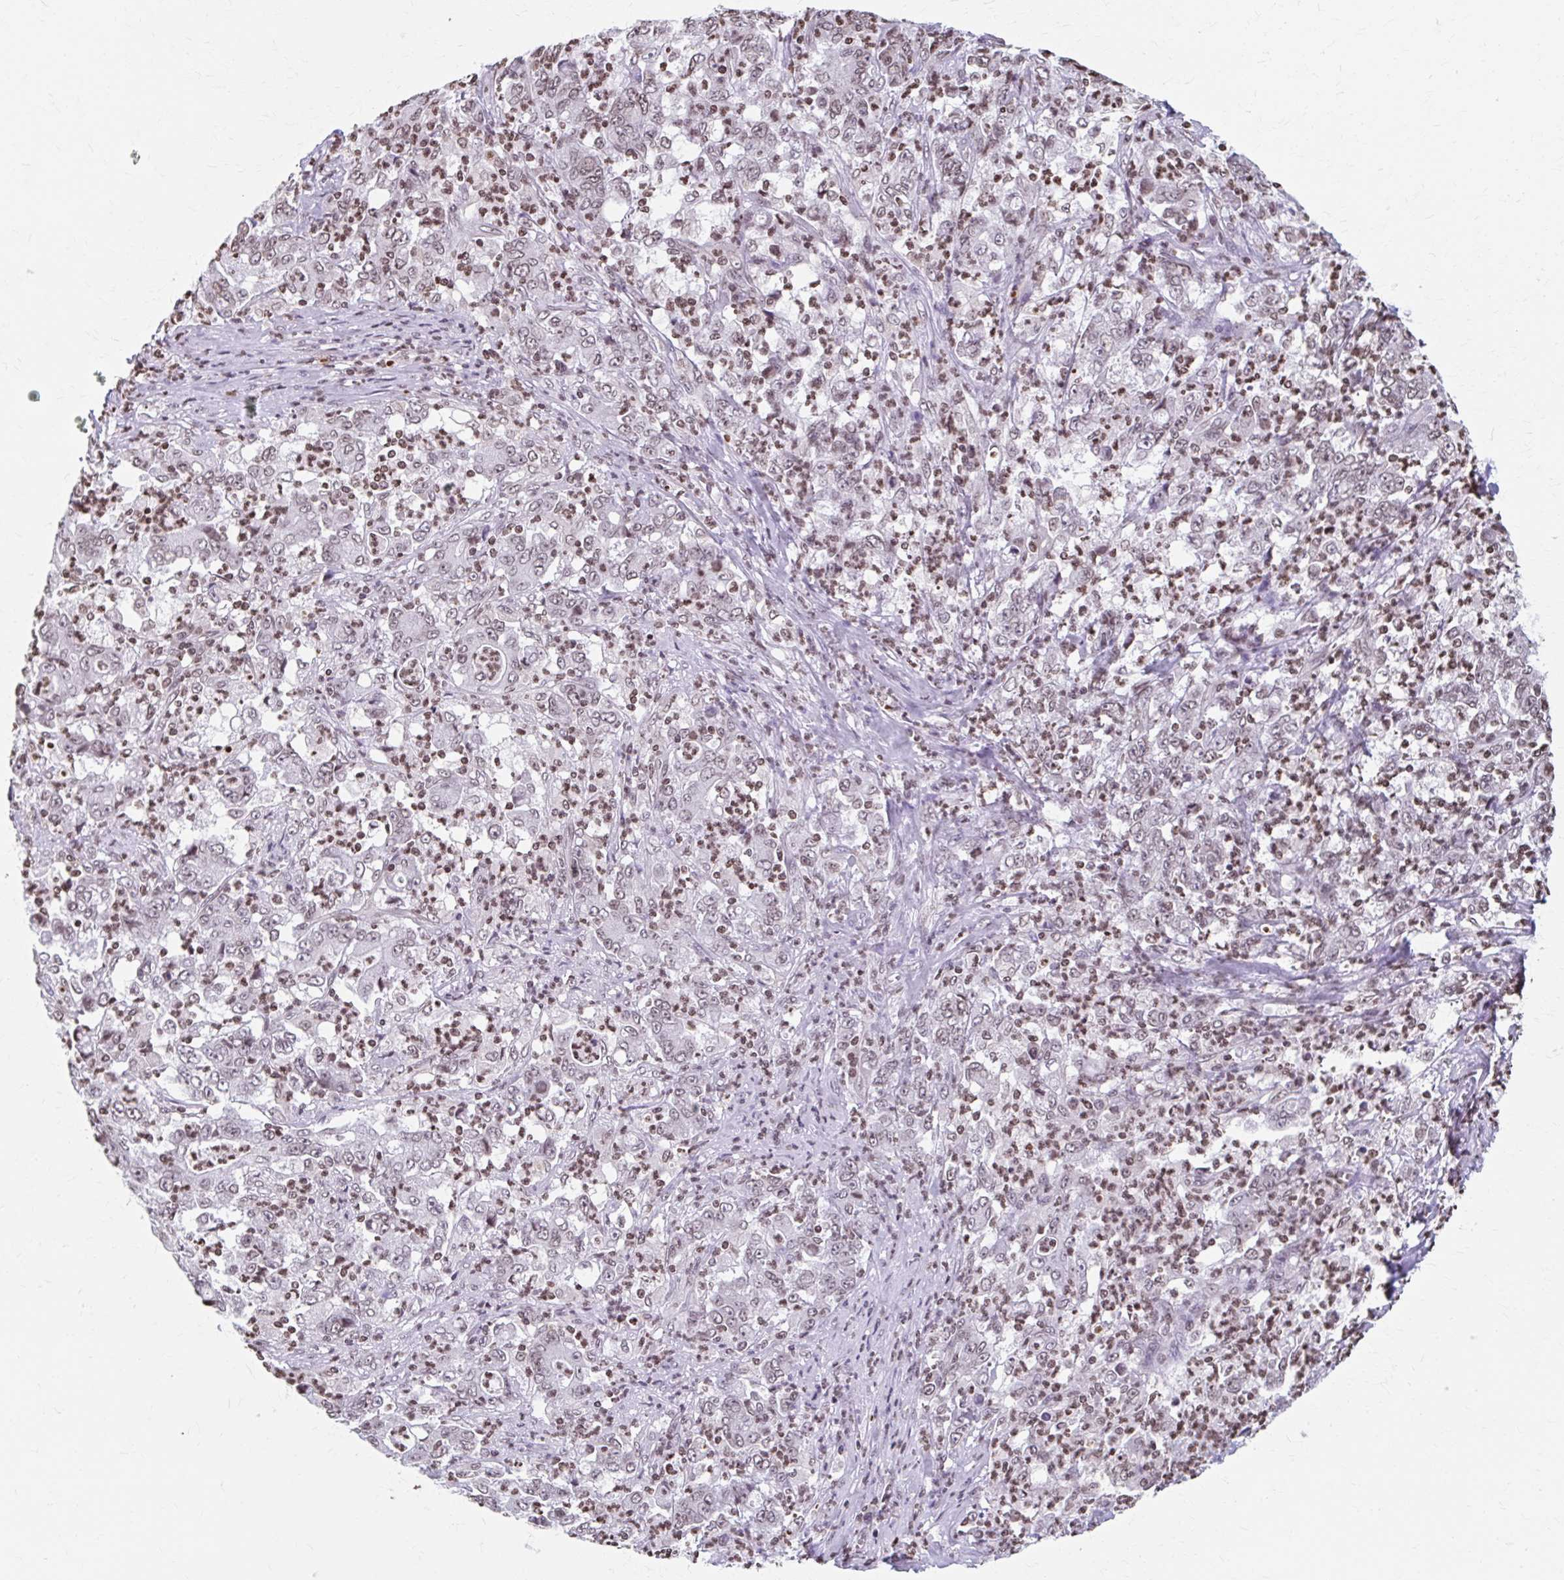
{"staining": {"intensity": "moderate", "quantity": "<25%", "location": "nuclear"}, "tissue": "stomach cancer", "cell_type": "Tumor cells", "image_type": "cancer", "snomed": [{"axis": "morphology", "description": "Adenocarcinoma, NOS"}, {"axis": "topography", "description": "Stomach, lower"}], "caption": "Stomach cancer stained with a brown dye displays moderate nuclear positive staining in approximately <25% of tumor cells.", "gene": "ORC3", "patient": {"sex": "female", "age": 71}}